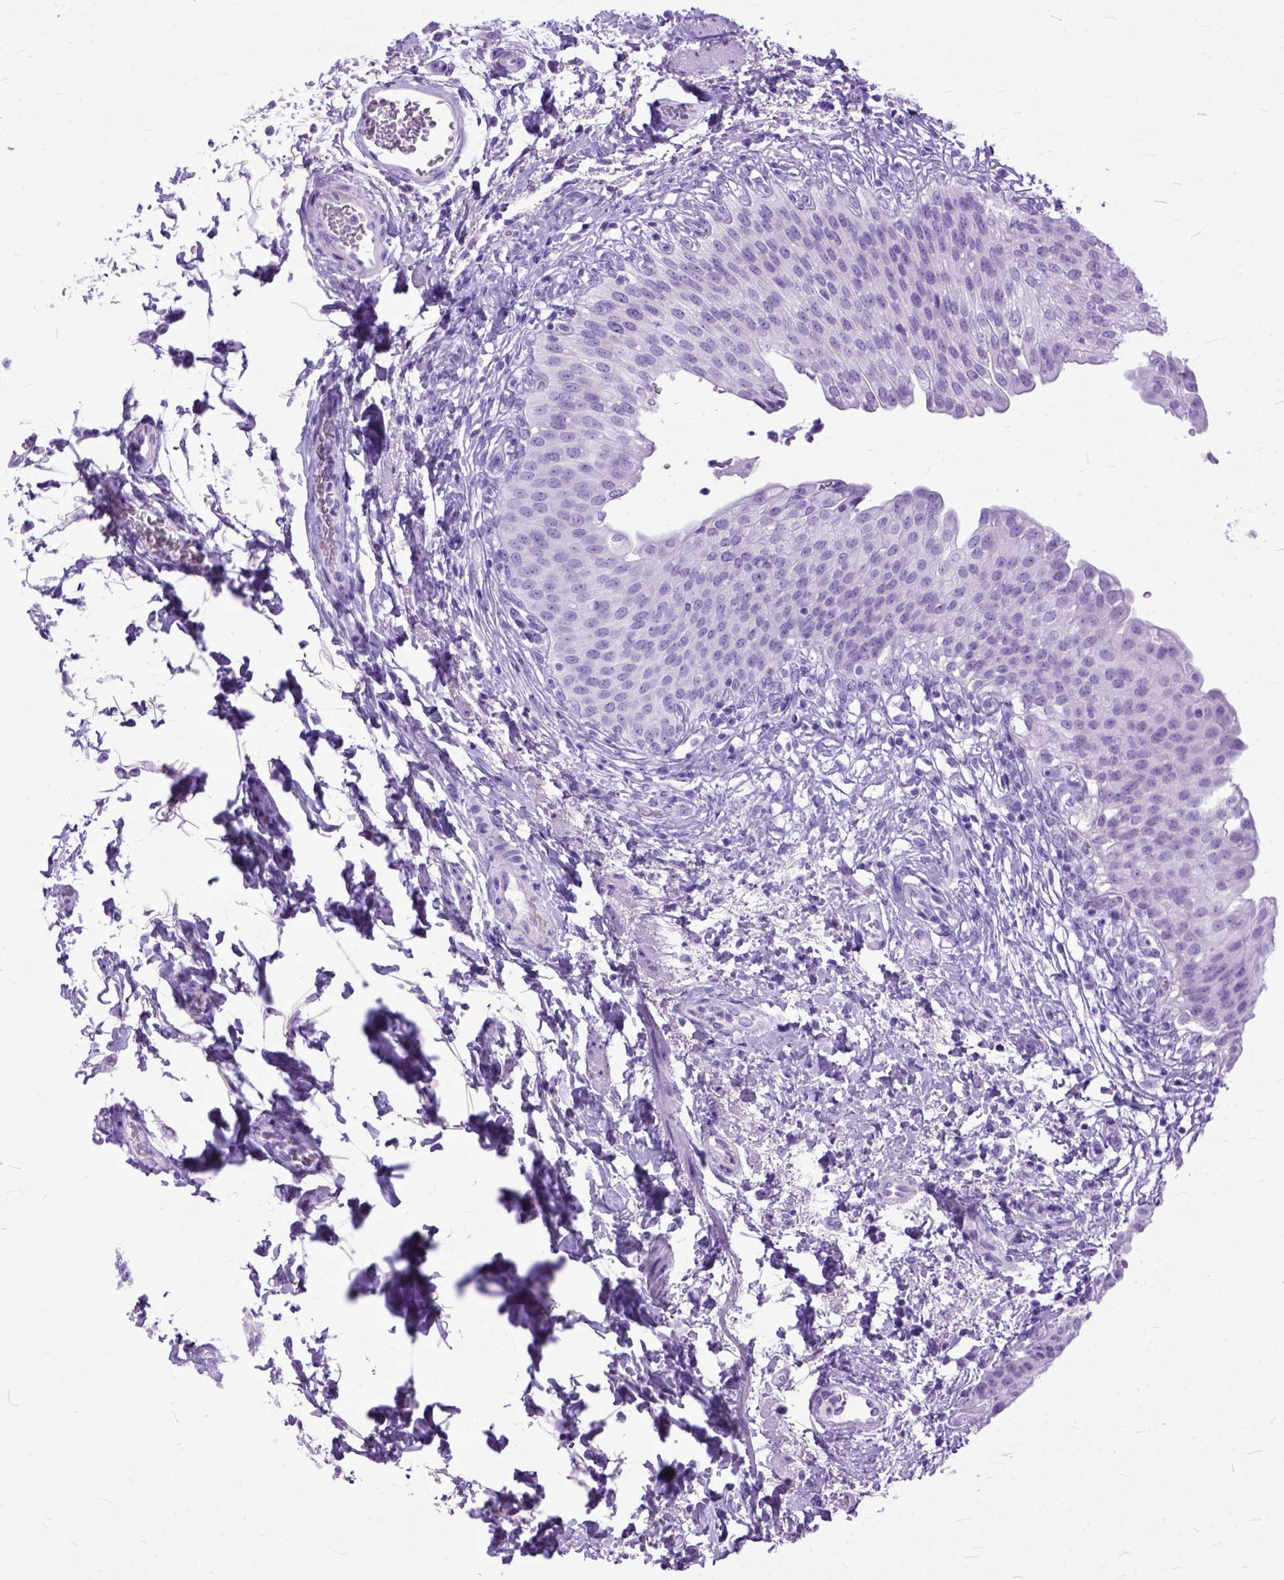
{"staining": {"intensity": "negative", "quantity": "none", "location": "none"}, "tissue": "urinary bladder", "cell_type": "Urothelial cells", "image_type": "normal", "snomed": [{"axis": "morphology", "description": "Normal tissue, NOS"}, {"axis": "topography", "description": "Urinary bladder"}, {"axis": "topography", "description": "Peripheral nerve tissue"}], "caption": "This is an immunohistochemistry (IHC) image of normal urinary bladder. There is no expression in urothelial cells.", "gene": "GNGT1", "patient": {"sex": "female", "age": 60}}